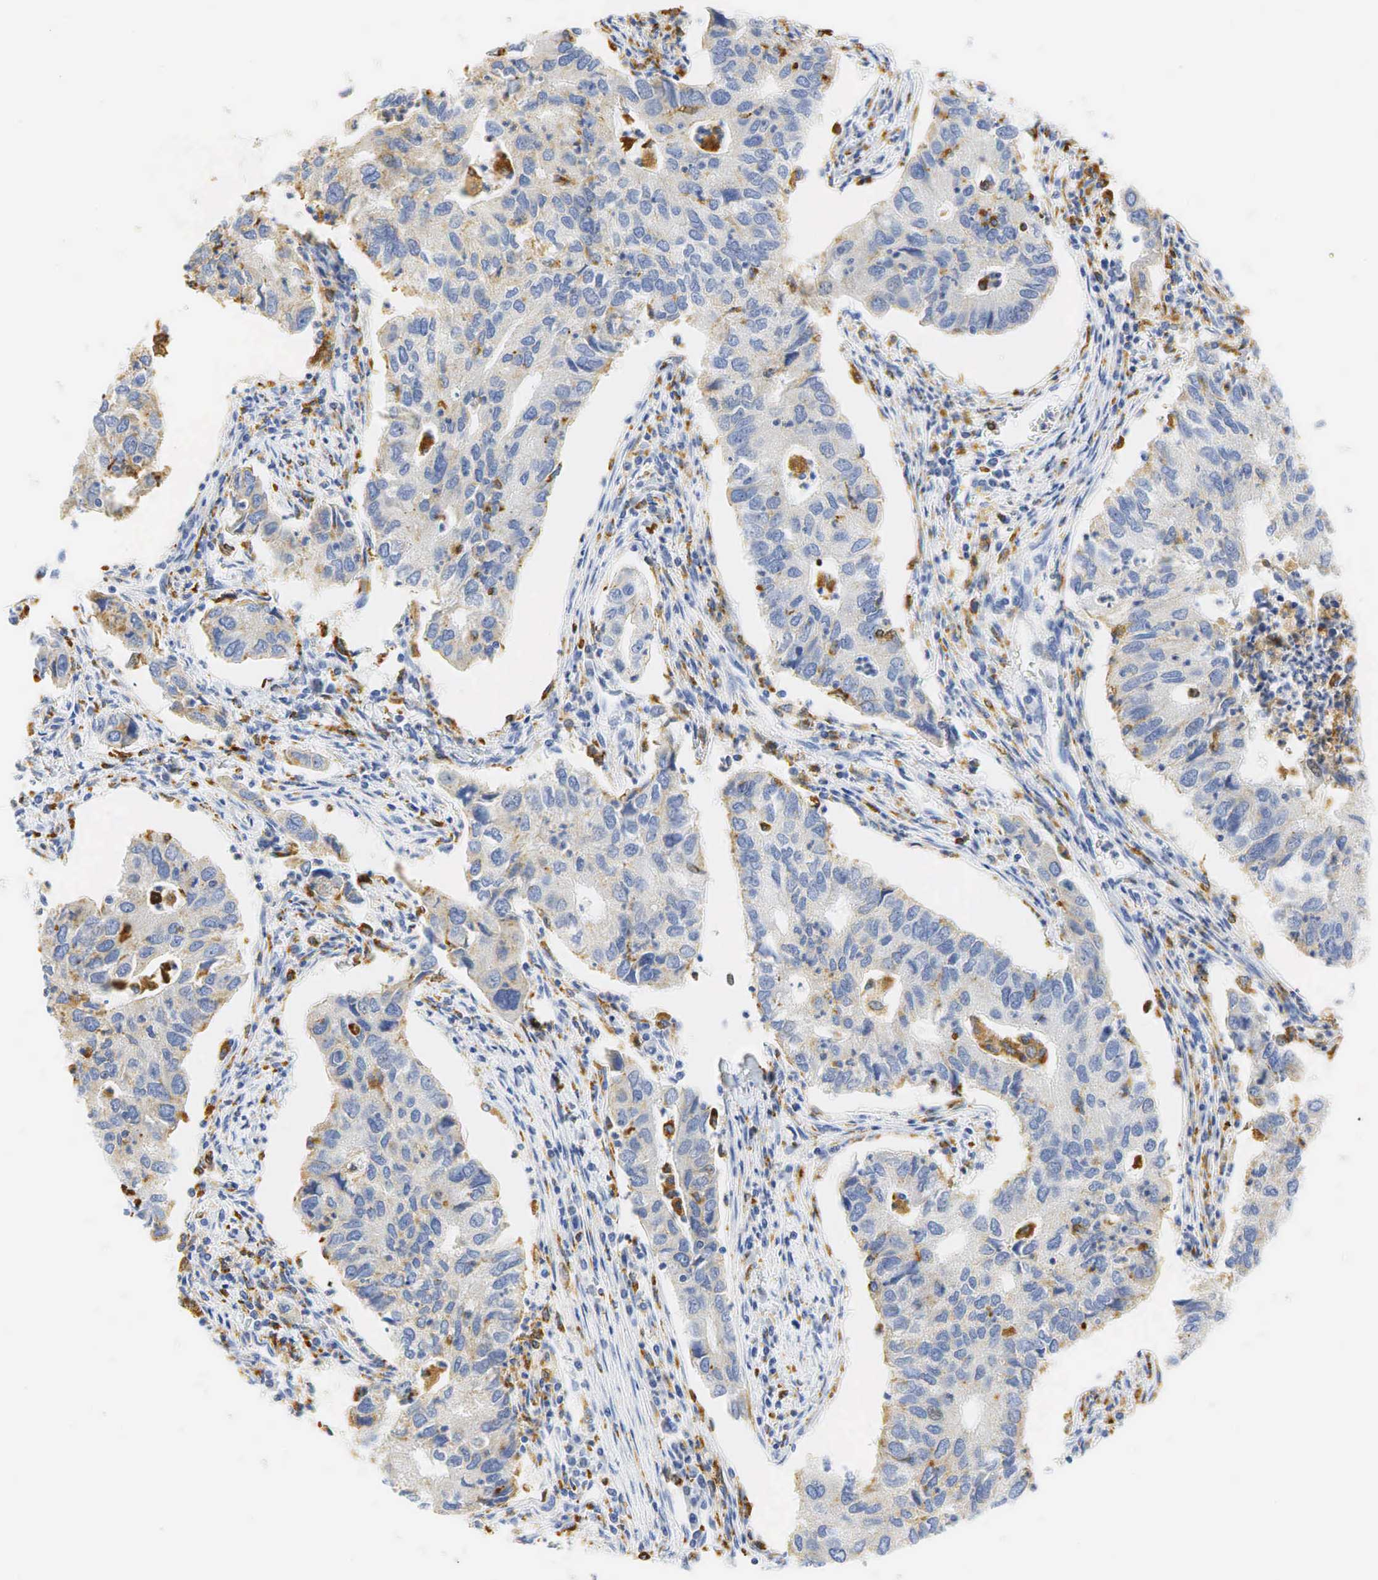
{"staining": {"intensity": "weak", "quantity": "<25%", "location": "cytoplasmic/membranous"}, "tissue": "lung cancer", "cell_type": "Tumor cells", "image_type": "cancer", "snomed": [{"axis": "morphology", "description": "Adenocarcinoma, NOS"}, {"axis": "topography", "description": "Lung"}], "caption": "Protein analysis of lung adenocarcinoma demonstrates no significant positivity in tumor cells.", "gene": "CD68", "patient": {"sex": "male", "age": 48}}